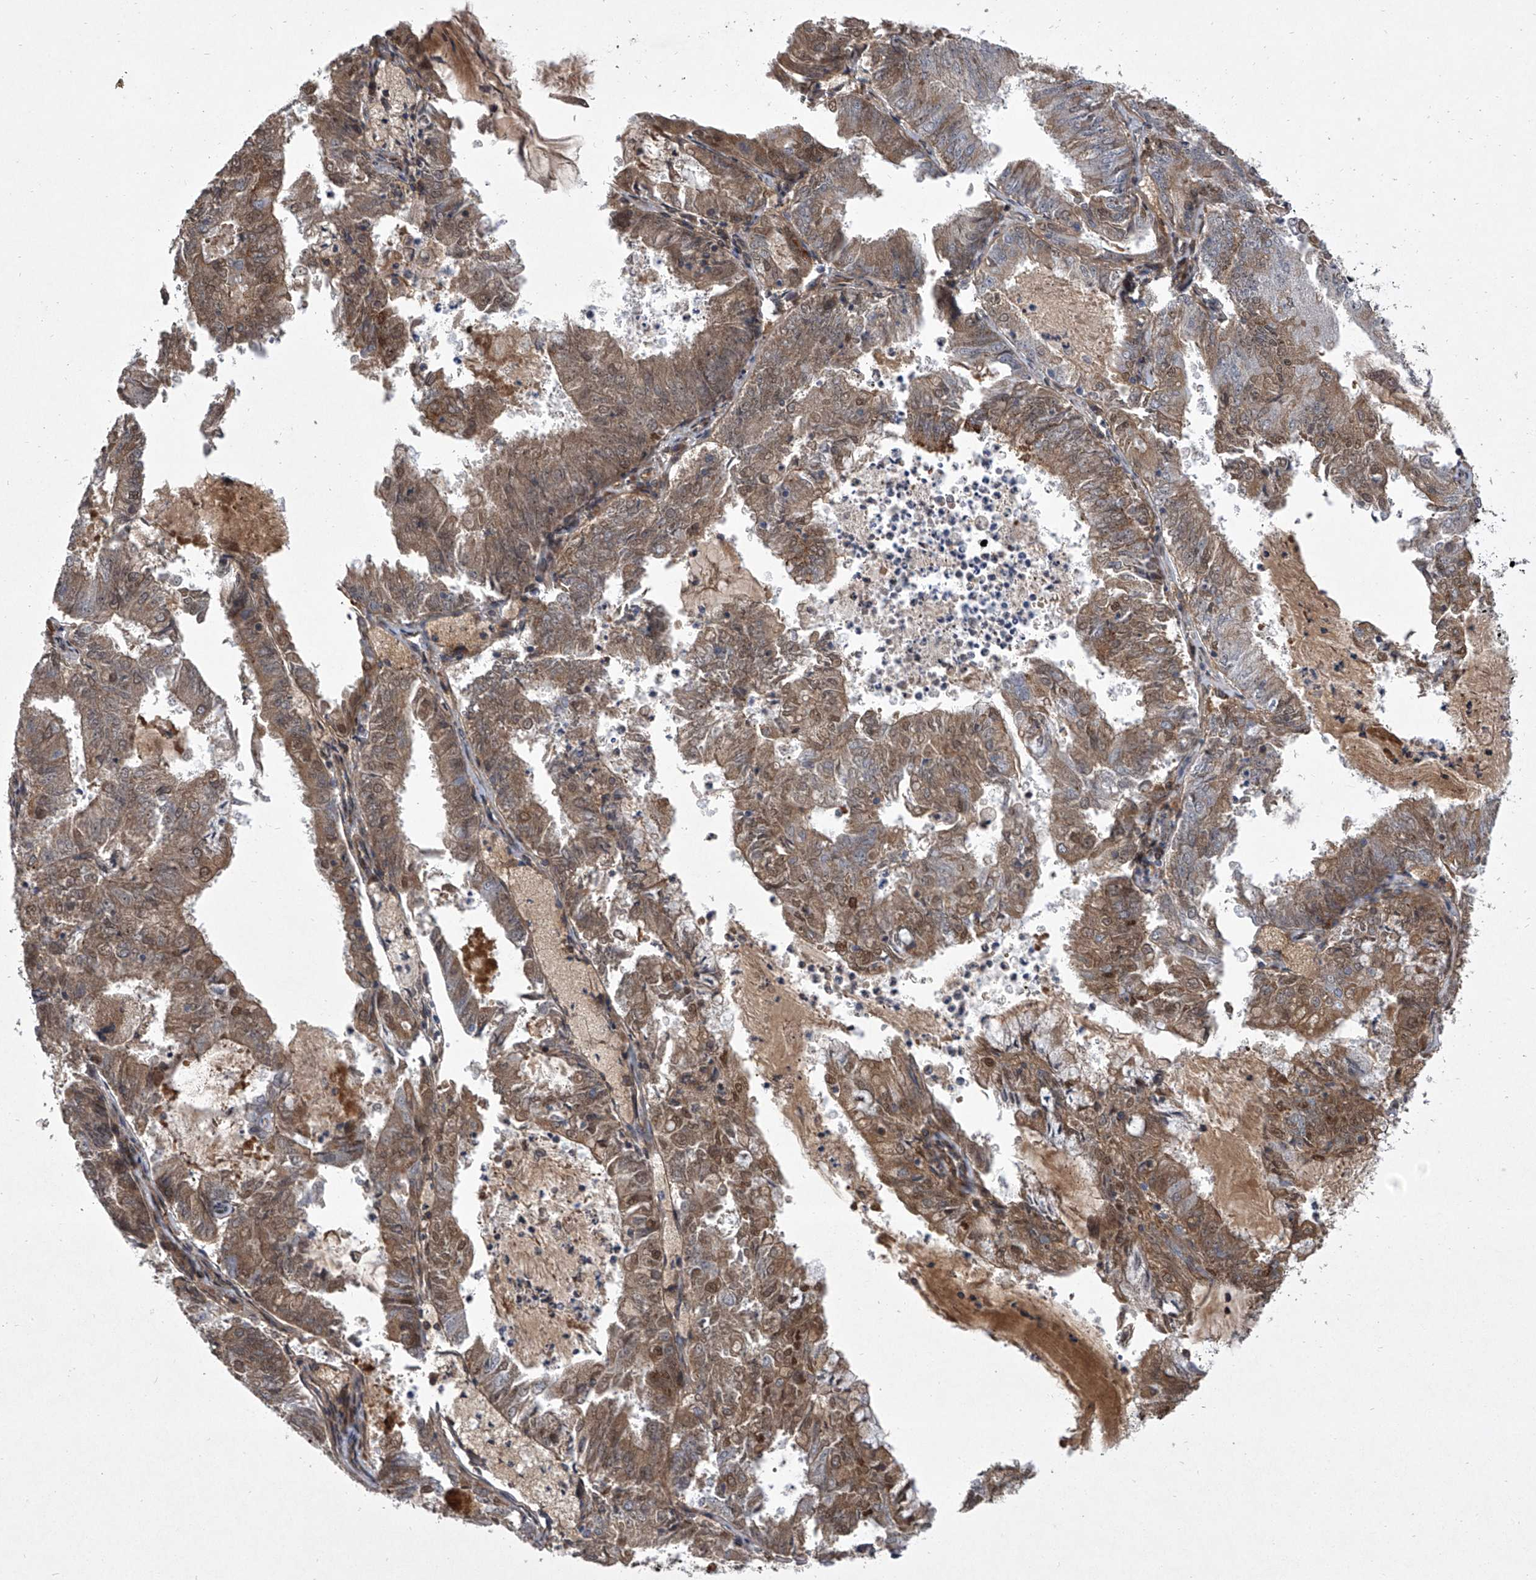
{"staining": {"intensity": "weak", "quantity": ">75%", "location": "cytoplasmic/membranous"}, "tissue": "endometrial cancer", "cell_type": "Tumor cells", "image_type": "cancer", "snomed": [{"axis": "morphology", "description": "Adenocarcinoma, NOS"}, {"axis": "topography", "description": "Endometrium"}], "caption": "DAB immunohistochemical staining of human adenocarcinoma (endometrial) reveals weak cytoplasmic/membranous protein positivity in approximately >75% of tumor cells.", "gene": "HEATR6", "patient": {"sex": "female", "age": 57}}